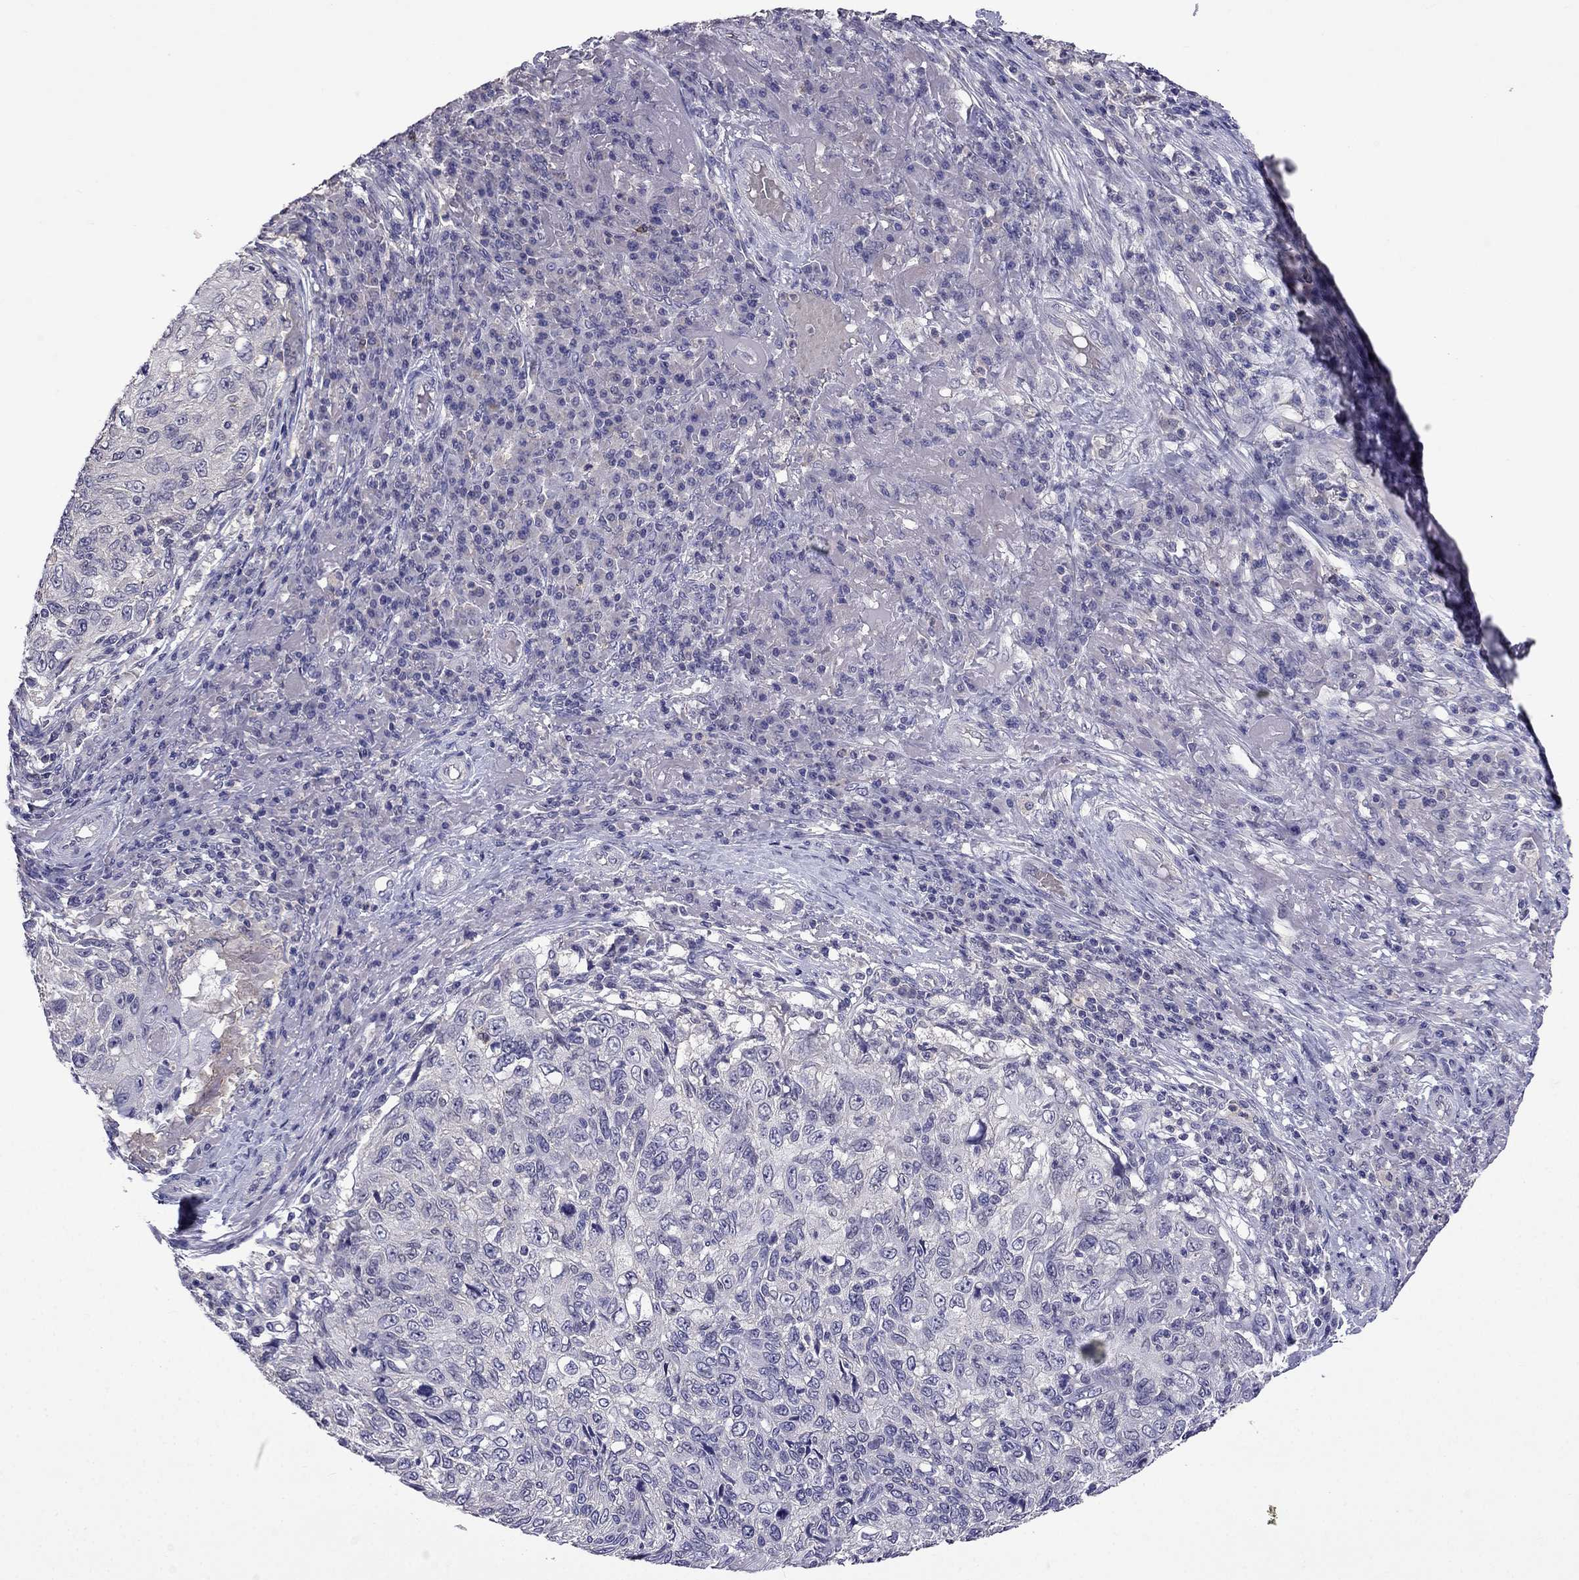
{"staining": {"intensity": "negative", "quantity": "none", "location": "none"}, "tissue": "skin cancer", "cell_type": "Tumor cells", "image_type": "cancer", "snomed": [{"axis": "morphology", "description": "Squamous cell carcinoma, NOS"}, {"axis": "topography", "description": "Skin"}], "caption": "Skin squamous cell carcinoma was stained to show a protein in brown. There is no significant expression in tumor cells. Brightfield microscopy of immunohistochemistry (IHC) stained with DAB (3,3'-diaminobenzidine) (brown) and hematoxylin (blue), captured at high magnification.", "gene": "AQP9", "patient": {"sex": "male", "age": 92}}